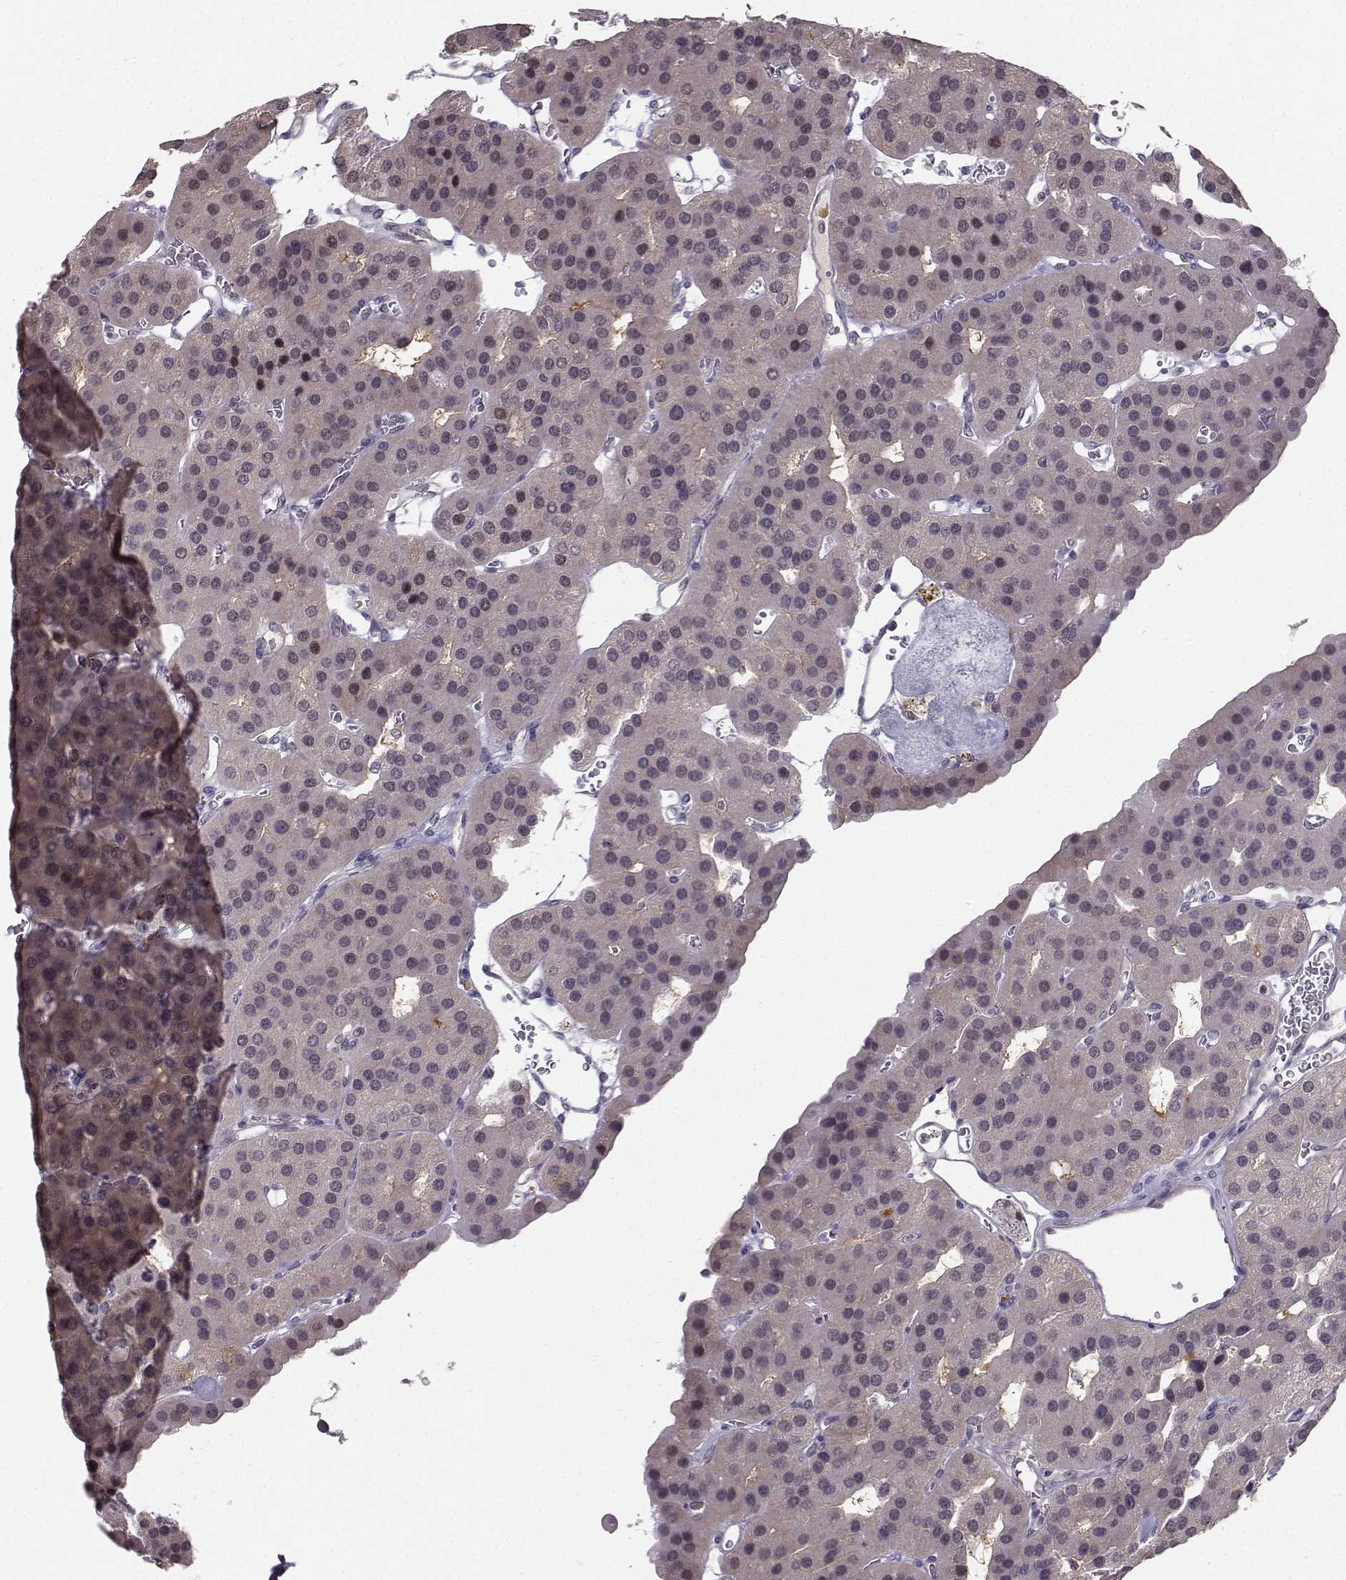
{"staining": {"intensity": "negative", "quantity": "none", "location": "none"}, "tissue": "parathyroid gland", "cell_type": "Glandular cells", "image_type": "normal", "snomed": [{"axis": "morphology", "description": "Normal tissue, NOS"}, {"axis": "morphology", "description": "Adenoma, NOS"}, {"axis": "topography", "description": "Parathyroid gland"}], "caption": "Immunohistochemistry (IHC) histopathology image of unremarkable parathyroid gland stained for a protein (brown), which displays no staining in glandular cells. The staining is performed using DAB (3,3'-diaminobenzidine) brown chromogen with nuclei counter-stained in using hematoxylin.", "gene": "PKP2", "patient": {"sex": "female", "age": 86}}